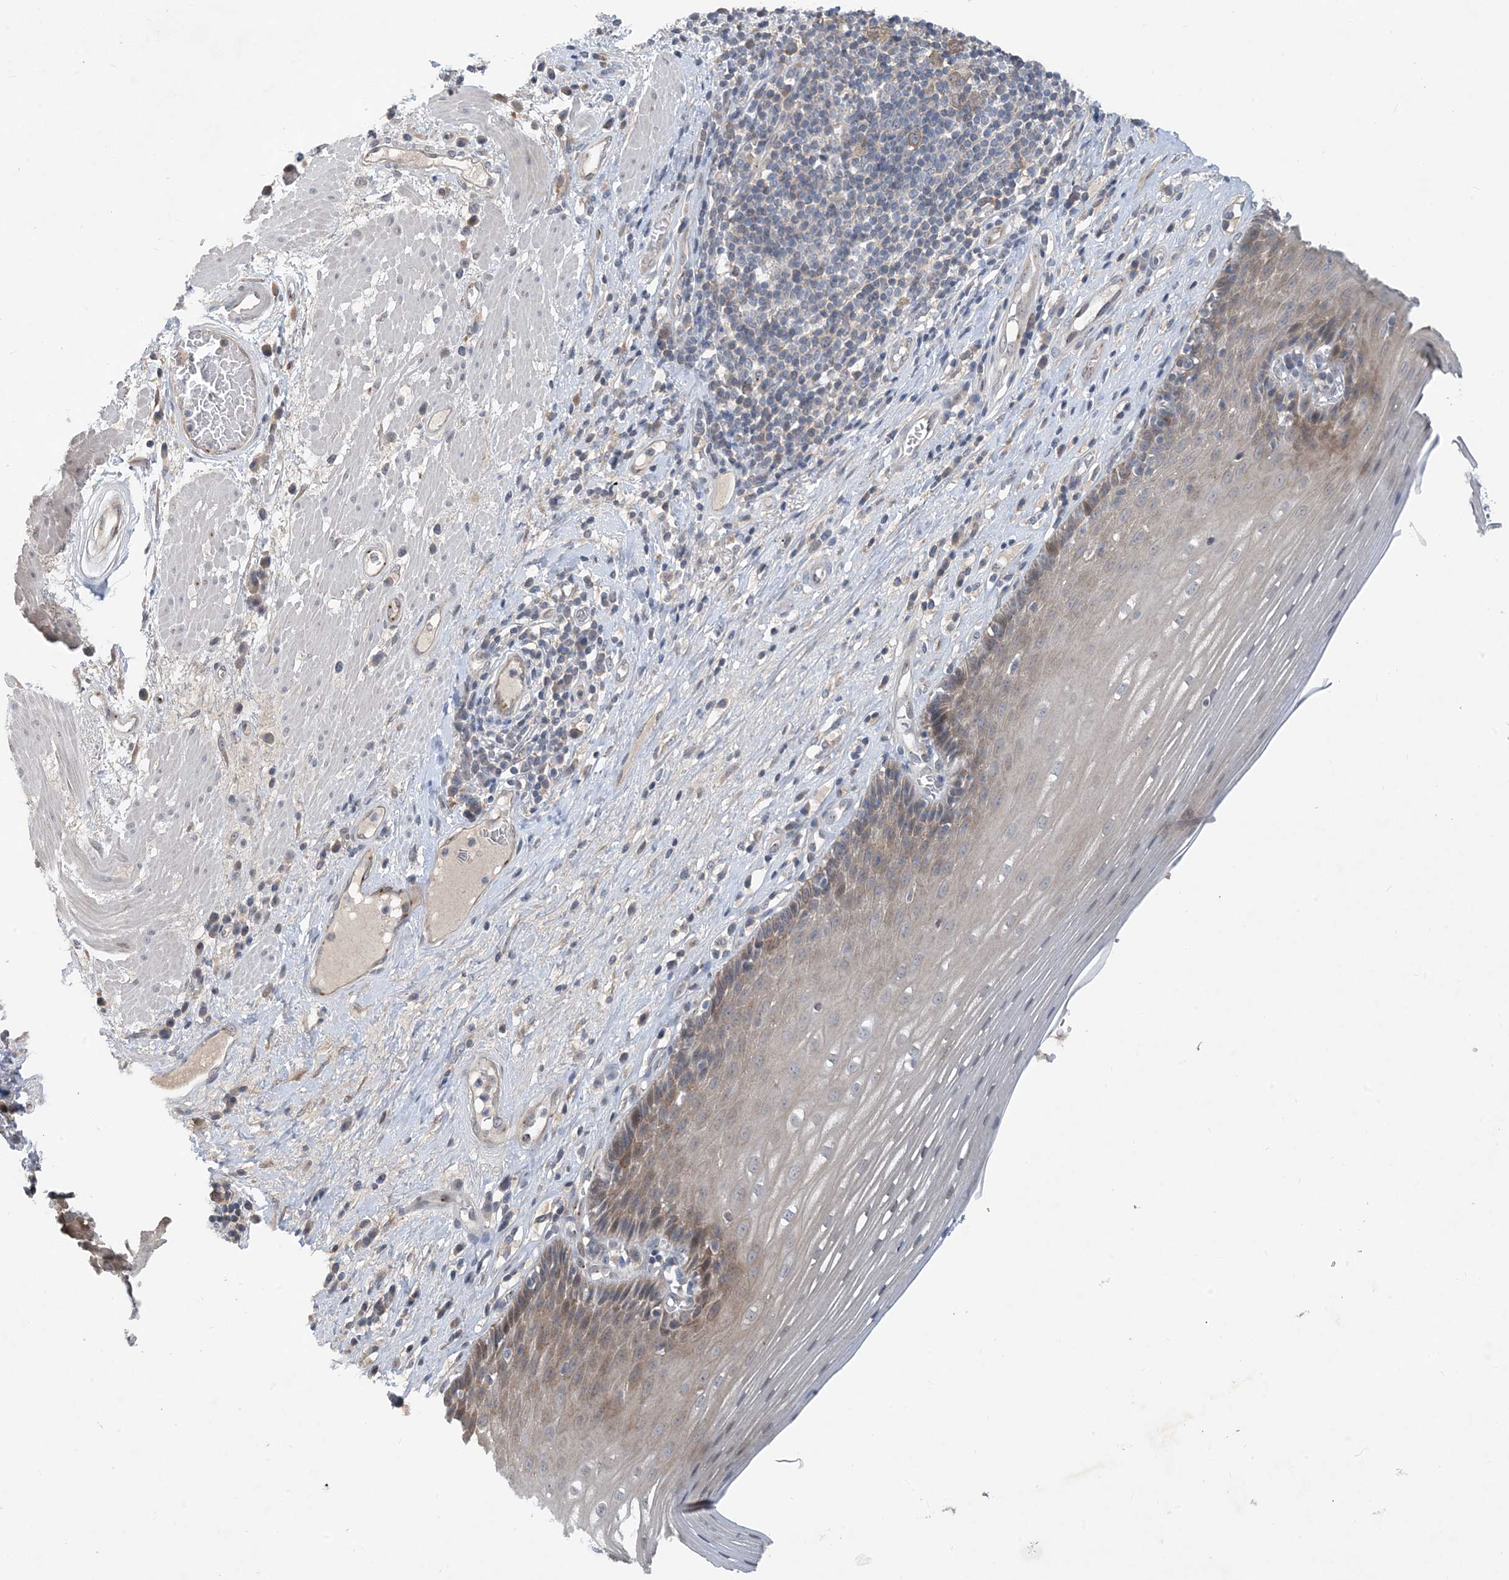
{"staining": {"intensity": "moderate", "quantity": "25%-75%", "location": "cytoplasmic/membranous"}, "tissue": "esophagus", "cell_type": "Squamous epithelial cells", "image_type": "normal", "snomed": [{"axis": "morphology", "description": "Normal tissue, NOS"}, {"axis": "topography", "description": "Esophagus"}], "caption": "This is a micrograph of IHC staining of unremarkable esophagus, which shows moderate expression in the cytoplasmic/membranous of squamous epithelial cells.", "gene": "TINAG", "patient": {"sex": "male", "age": 62}}